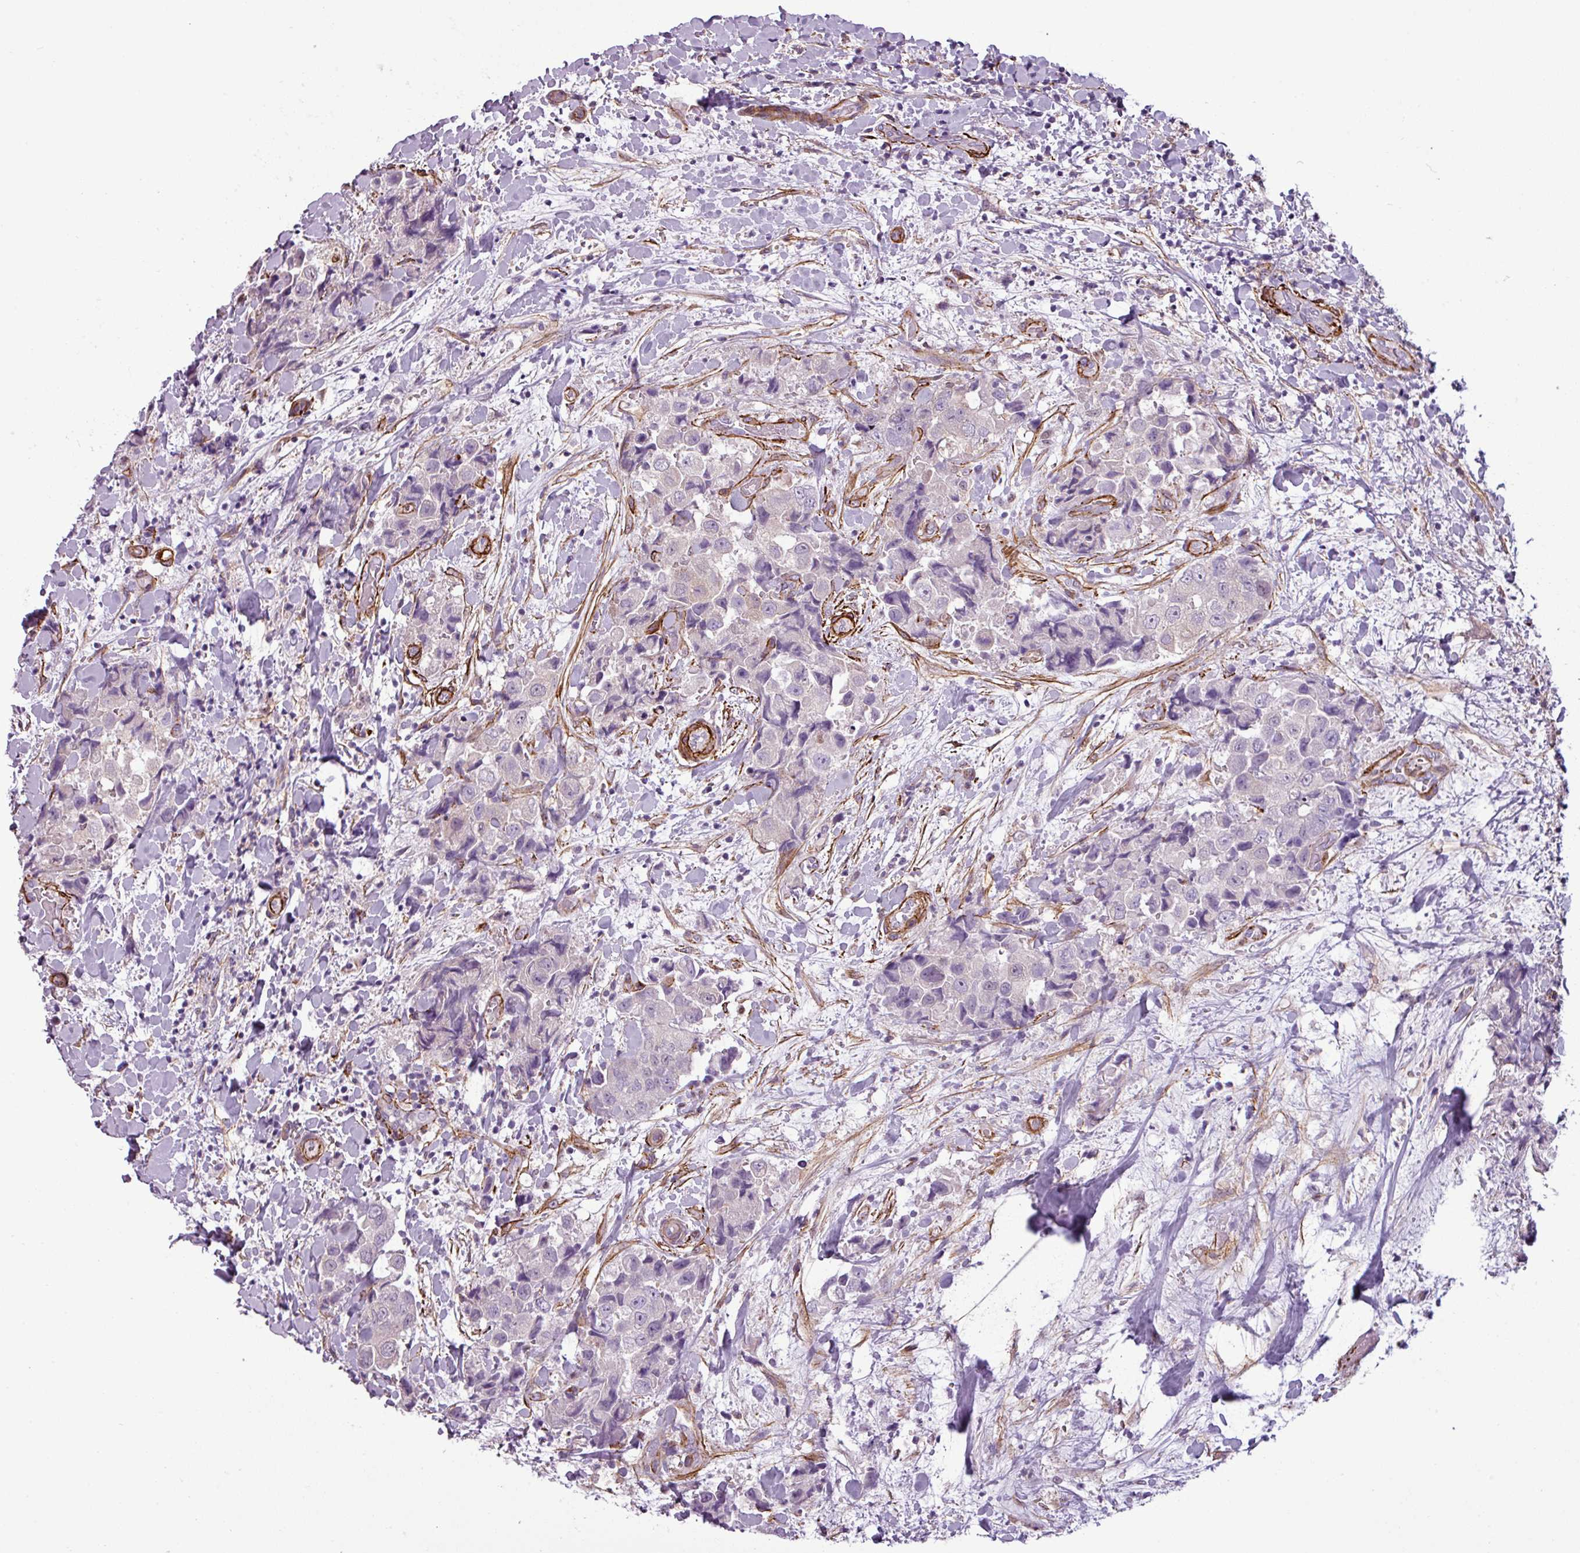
{"staining": {"intensity": "negative", "quantity": "none", "location": "none"}, "tissue": "breast cancer", "cell_type": "Tumor cells", "image_type": "cancer", "snomed": [{"axis": "morphology", "description": "Normal tissue, NOS"}, {"axis": "morphology", "description": "Duct carcinoma"}, {"axis": "topography", "description": "Breast"}], "caption": "This is an IHC micrograph of breast infiltrating ductal carcinoma. There is no staining in tumor cells.", "gene": "ATP10A", "patient": {"sex": "female", "age": 62}}